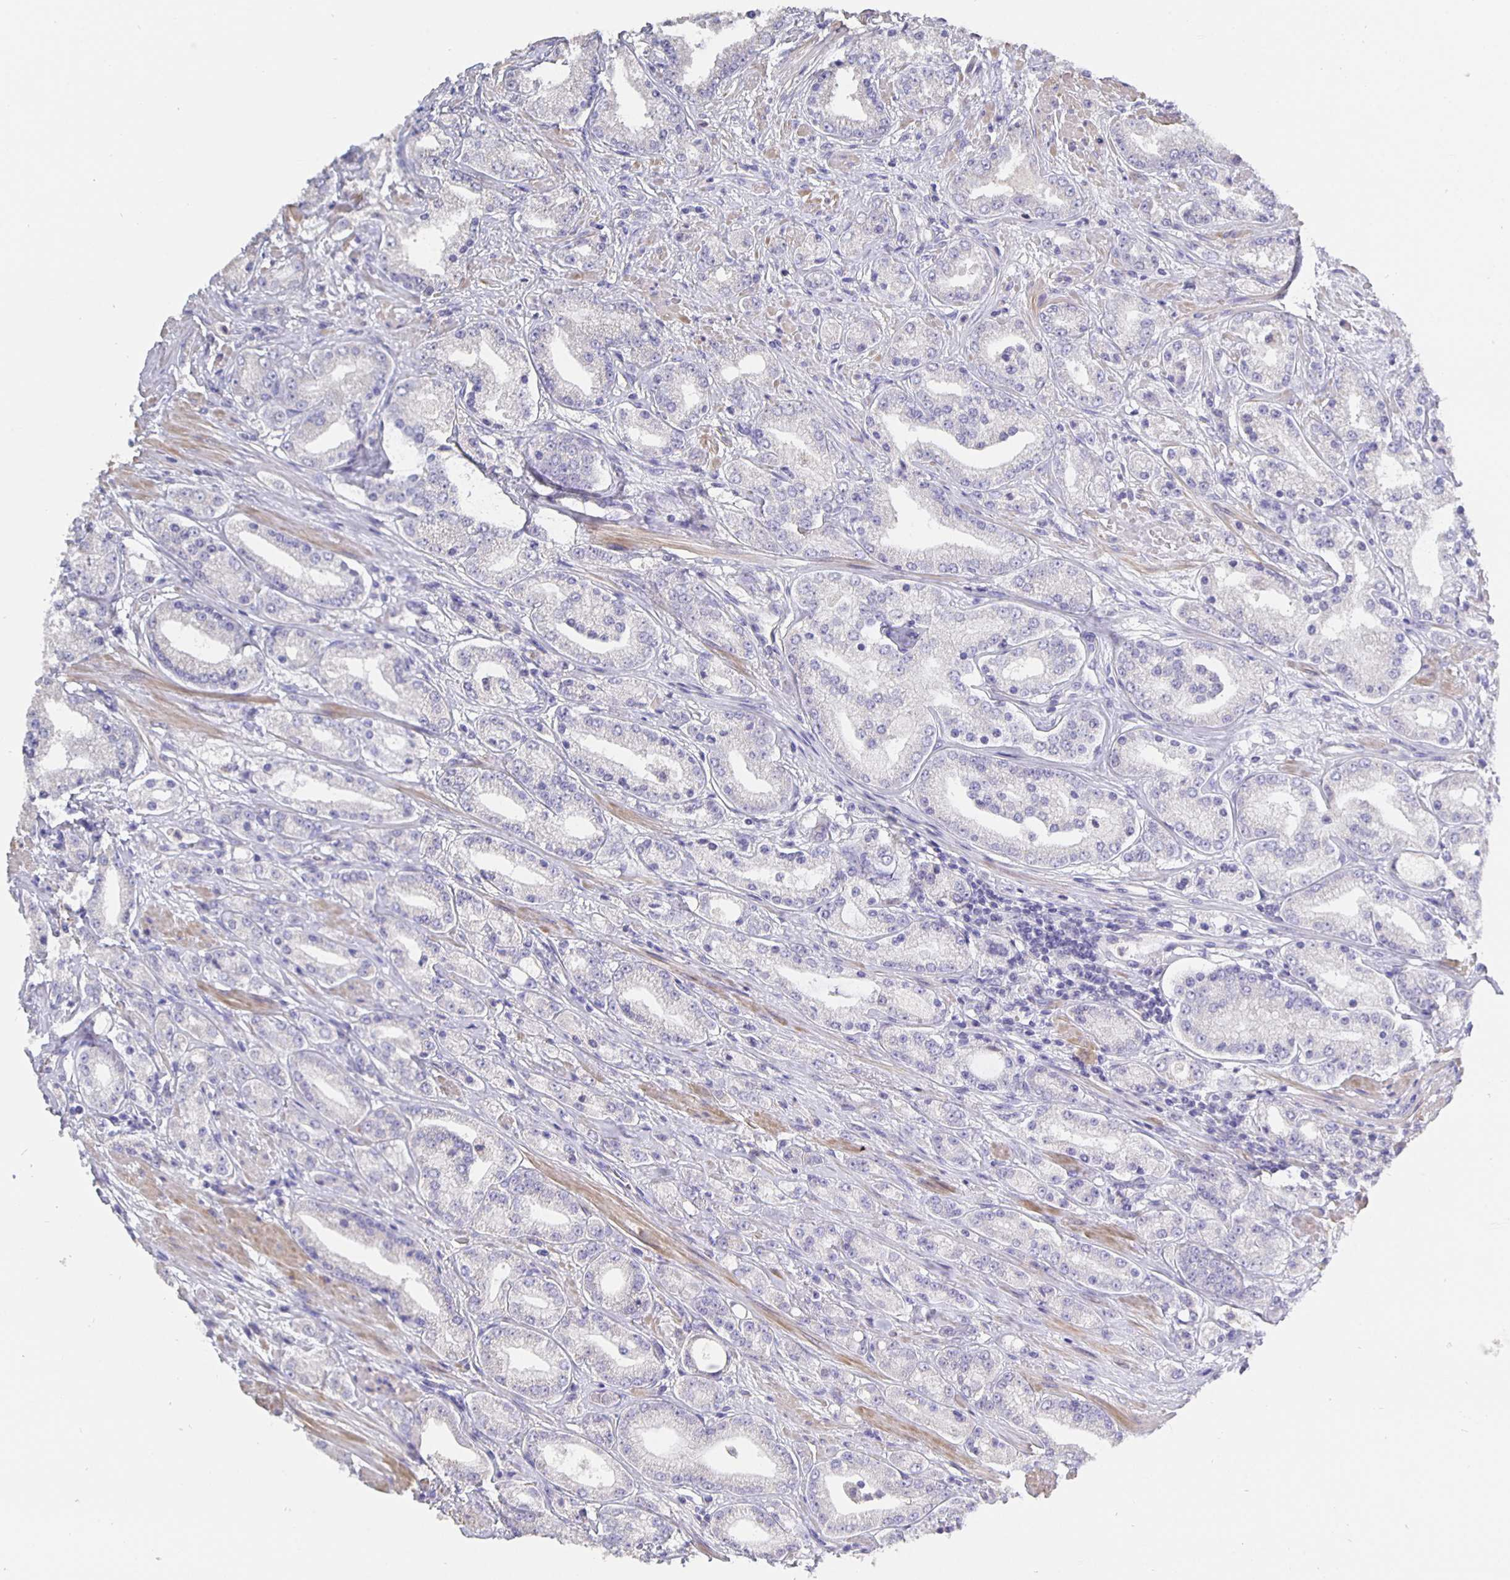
{"staining": {"intensity": "negative", "quantity": "none", "location": "none"}, "tissue": "prostate cancer", "cell_type": "Tumor cells", "image_type": "cancer", "snomed": [{"axis": "morphology", "description": "Adenocarcinoma, High grade"}, {"axis": "topography", "description": "Prostate"}], "caption": "Tumor cells show no significant expression in prostate high-grade adenocarcinoma.", "gene": "CFAP74", "patient": {"sex": "male", "age": 67}}